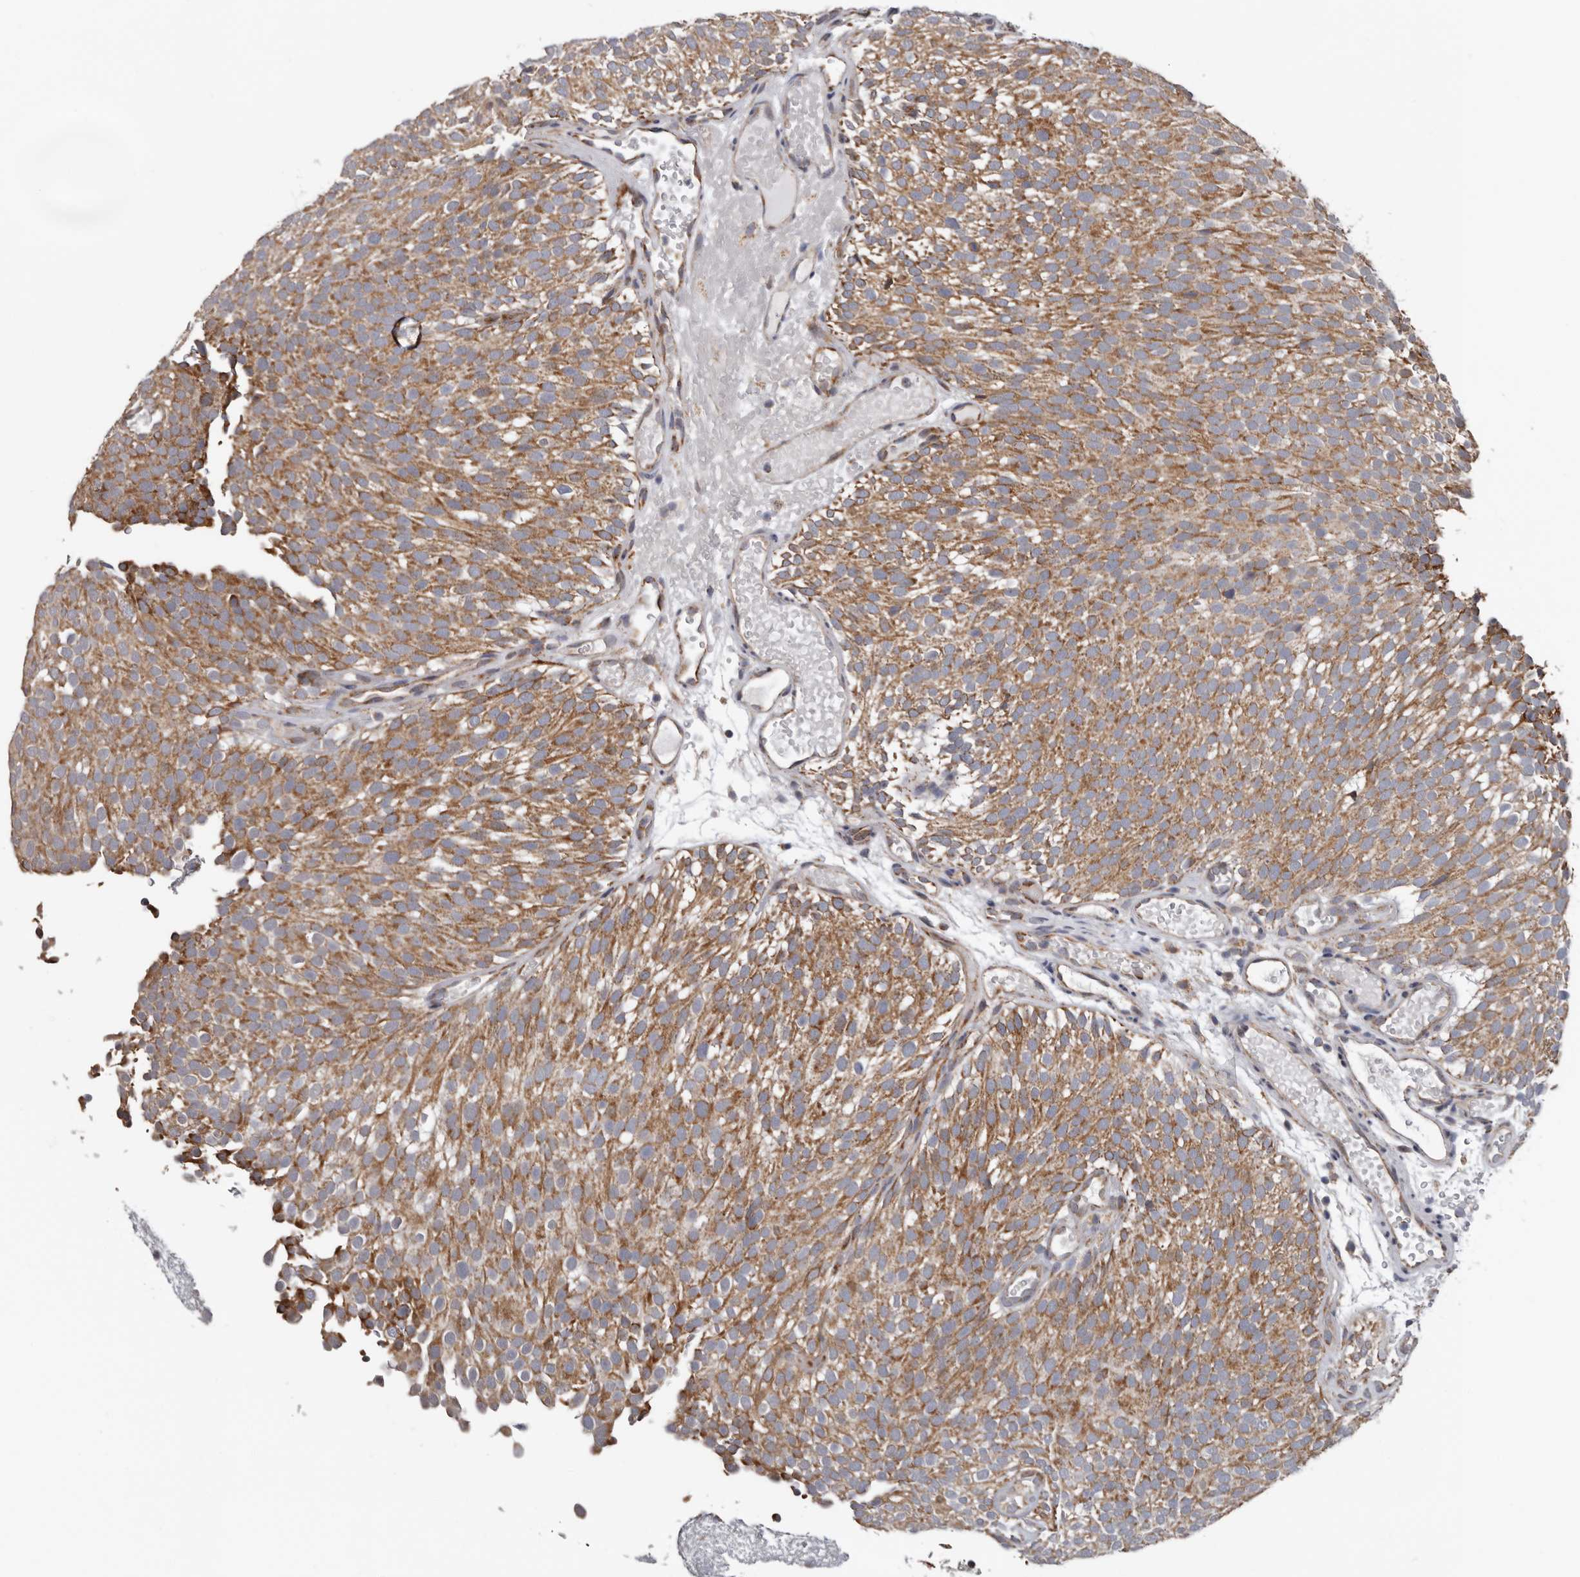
{"staining": {"intensity": "moderate", "quantity": ">75%", "location": "cytoplasmic/membranous"}, "tissue": "urothelial cancer", "cell_type": "Tumor cells", "image_type": "cancer", "snomed": [{"axis": "morphology", "description": "Urothelial carcinoma, Low grade"}, {"axis": "topography", "description": "Urinary bladder"}], "caption": "Protein expression analysis of low-grade urothelial carcinoma exhibits moderate cytoplasmic/membranous expression in approximately >75% of tumor cells. The staining was performed using DAB to visualize the protein expression in brown, while the nuclei were stained in blue with hematoxylin (Magnification: 20x).", "gene": "MRPL18", "patient": {"sex": "male", "age": 78}}